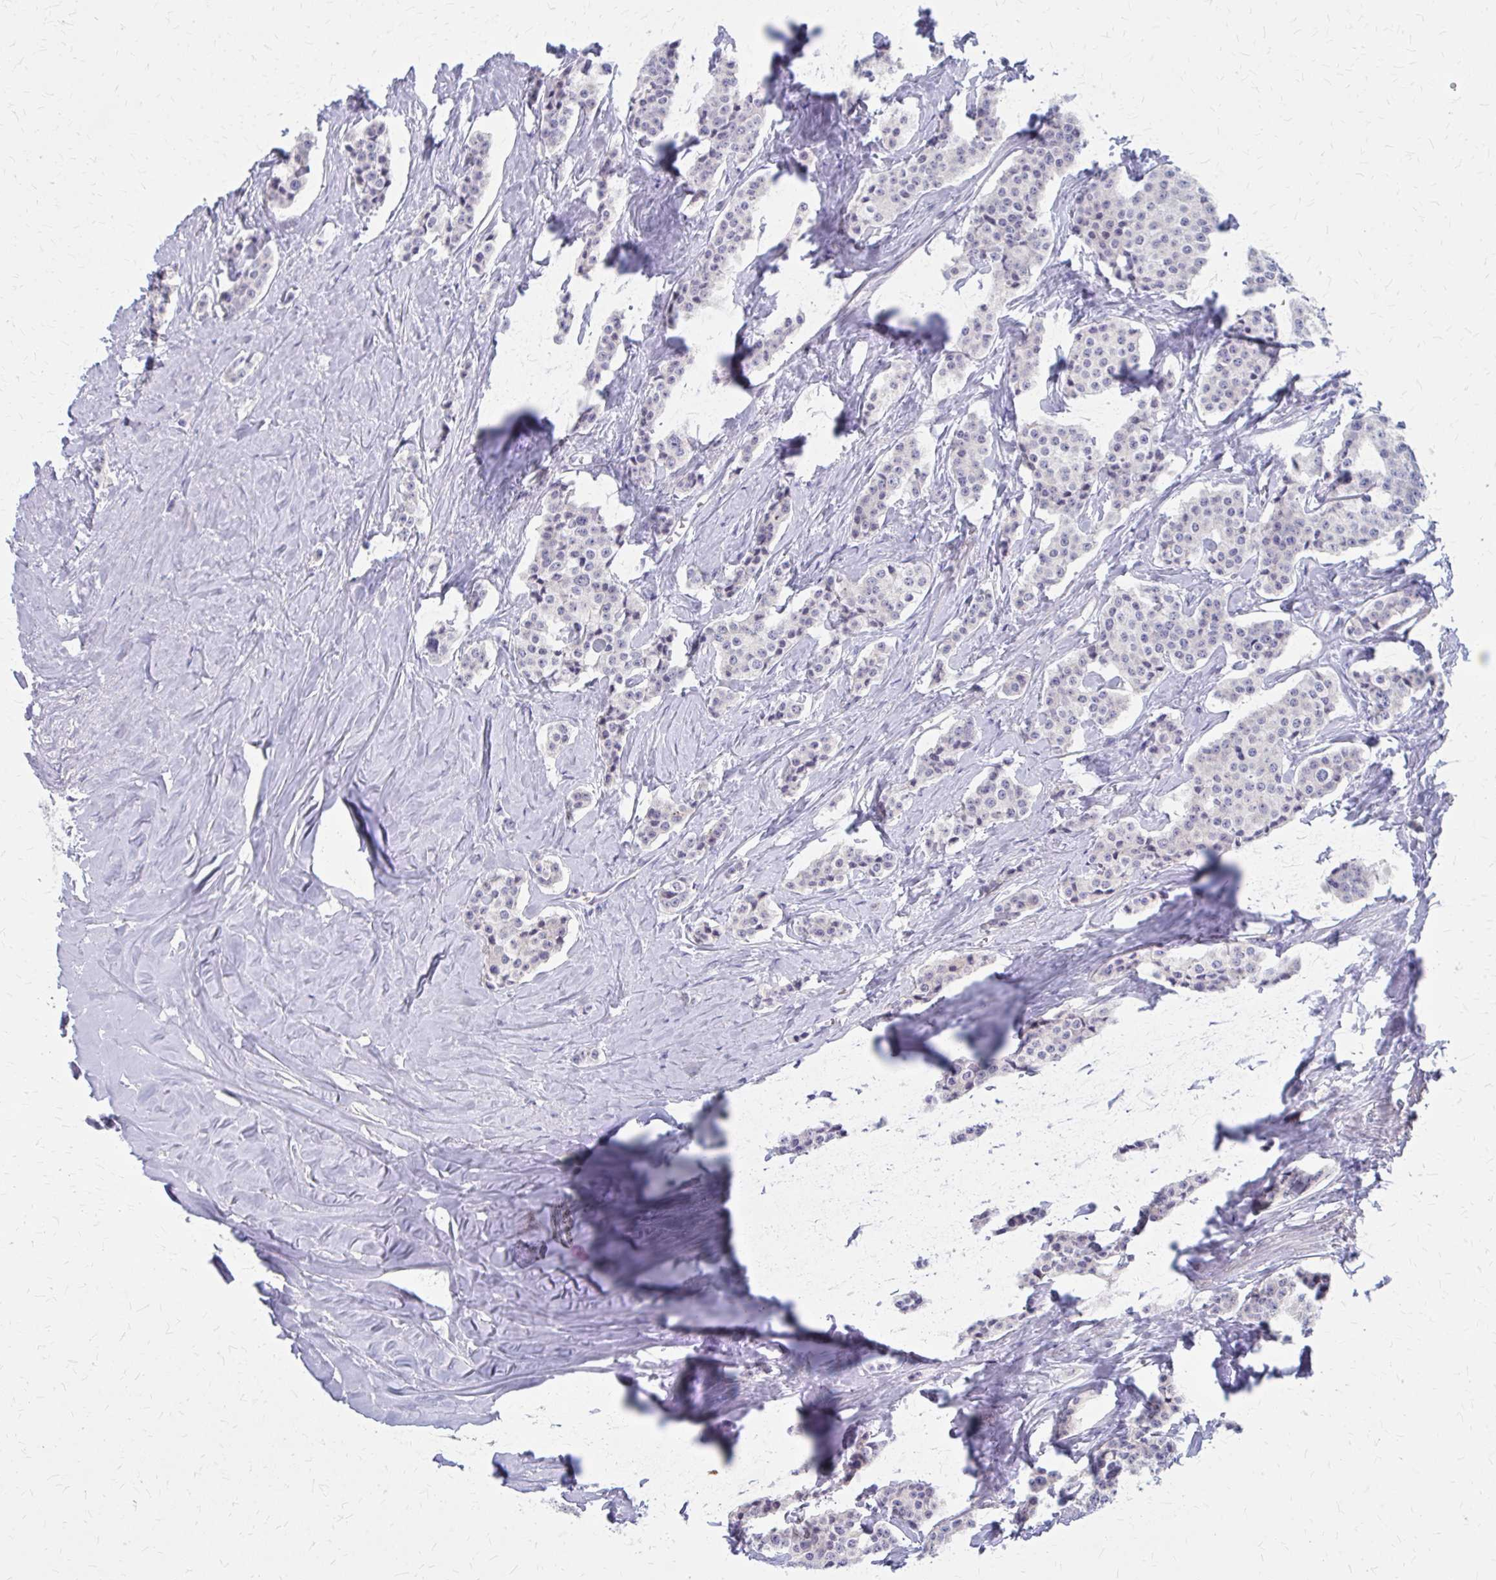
{"staining": {"intensity": "negative", "quantity": "none", "location": "none"}, "tissue": "carcinoid", "cell_type": "Tumor cells", "image_type": "cancer", "snomed": [{"axis": "morphology", "description": "Carcinoid, malignant, NOS"}, {"axis": "topography", "description": "Small intestine"}], "caption": "This is an immunohistochemistry histopathology image of human carcinoid (malignant). There is no staining in tumor cells.", "gene": "GLYATL2", "patient": {"sex": "female", "age": 64}}